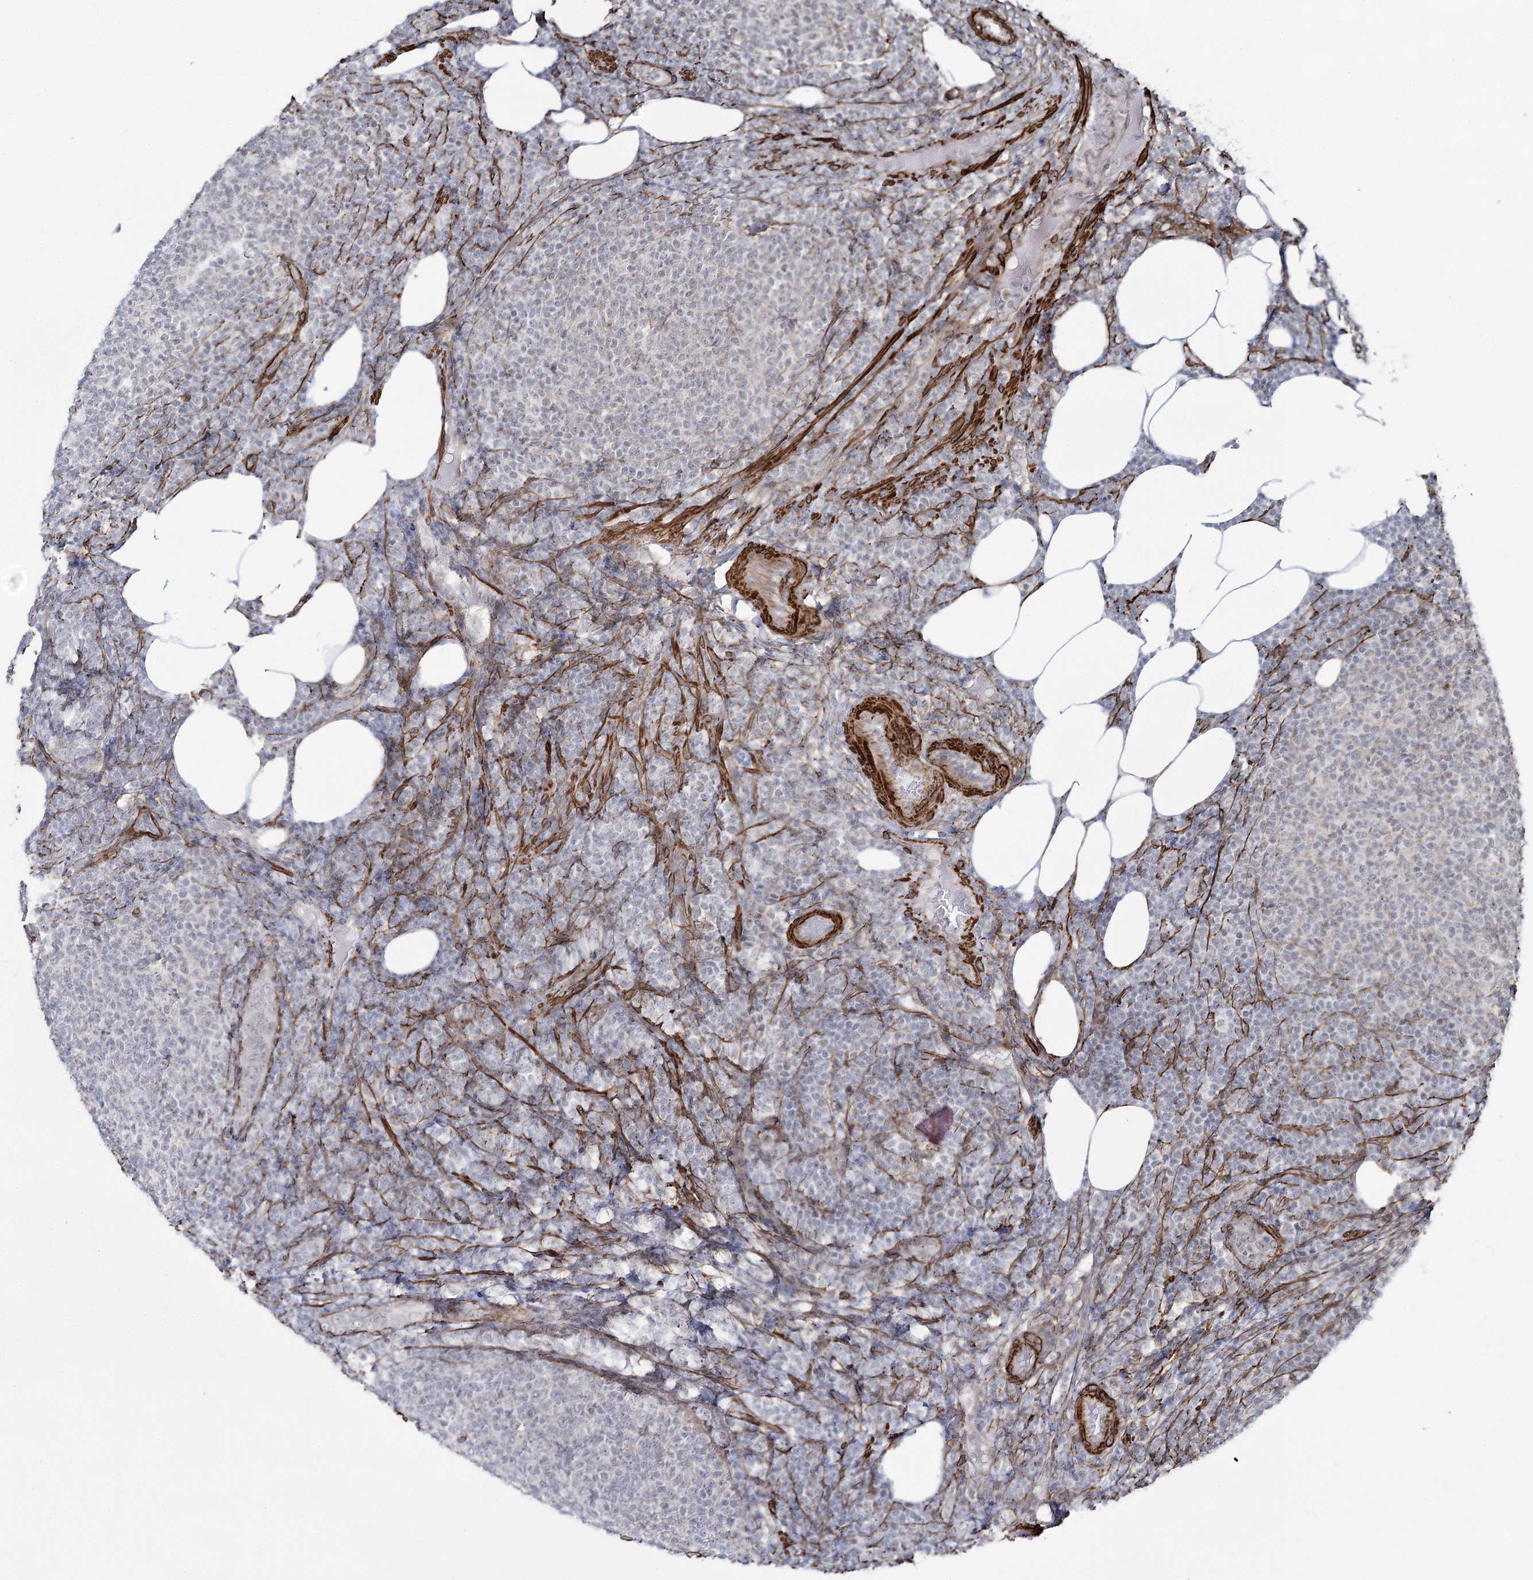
{"staining": {"intensity": "negative", "quantity": "none", "location": "none"}, "tissue": "lymphoma", "cell_type": "Tumor cells", "image_type": "cancer", "snomed": [{"axis": "morphology", "description": "Malignant lymphoma, non-Hodgkin's type, Low grade"}, {"axis": "topography", "description": "Lymph node"}], "caption": "Image shows no protein staining in tumor cells of malignant lymphoma, non-Hodgkin's type (low-grade) tissue.", "gene": "CWF19L1", "patient": {"sex": "male", "age": 66}}